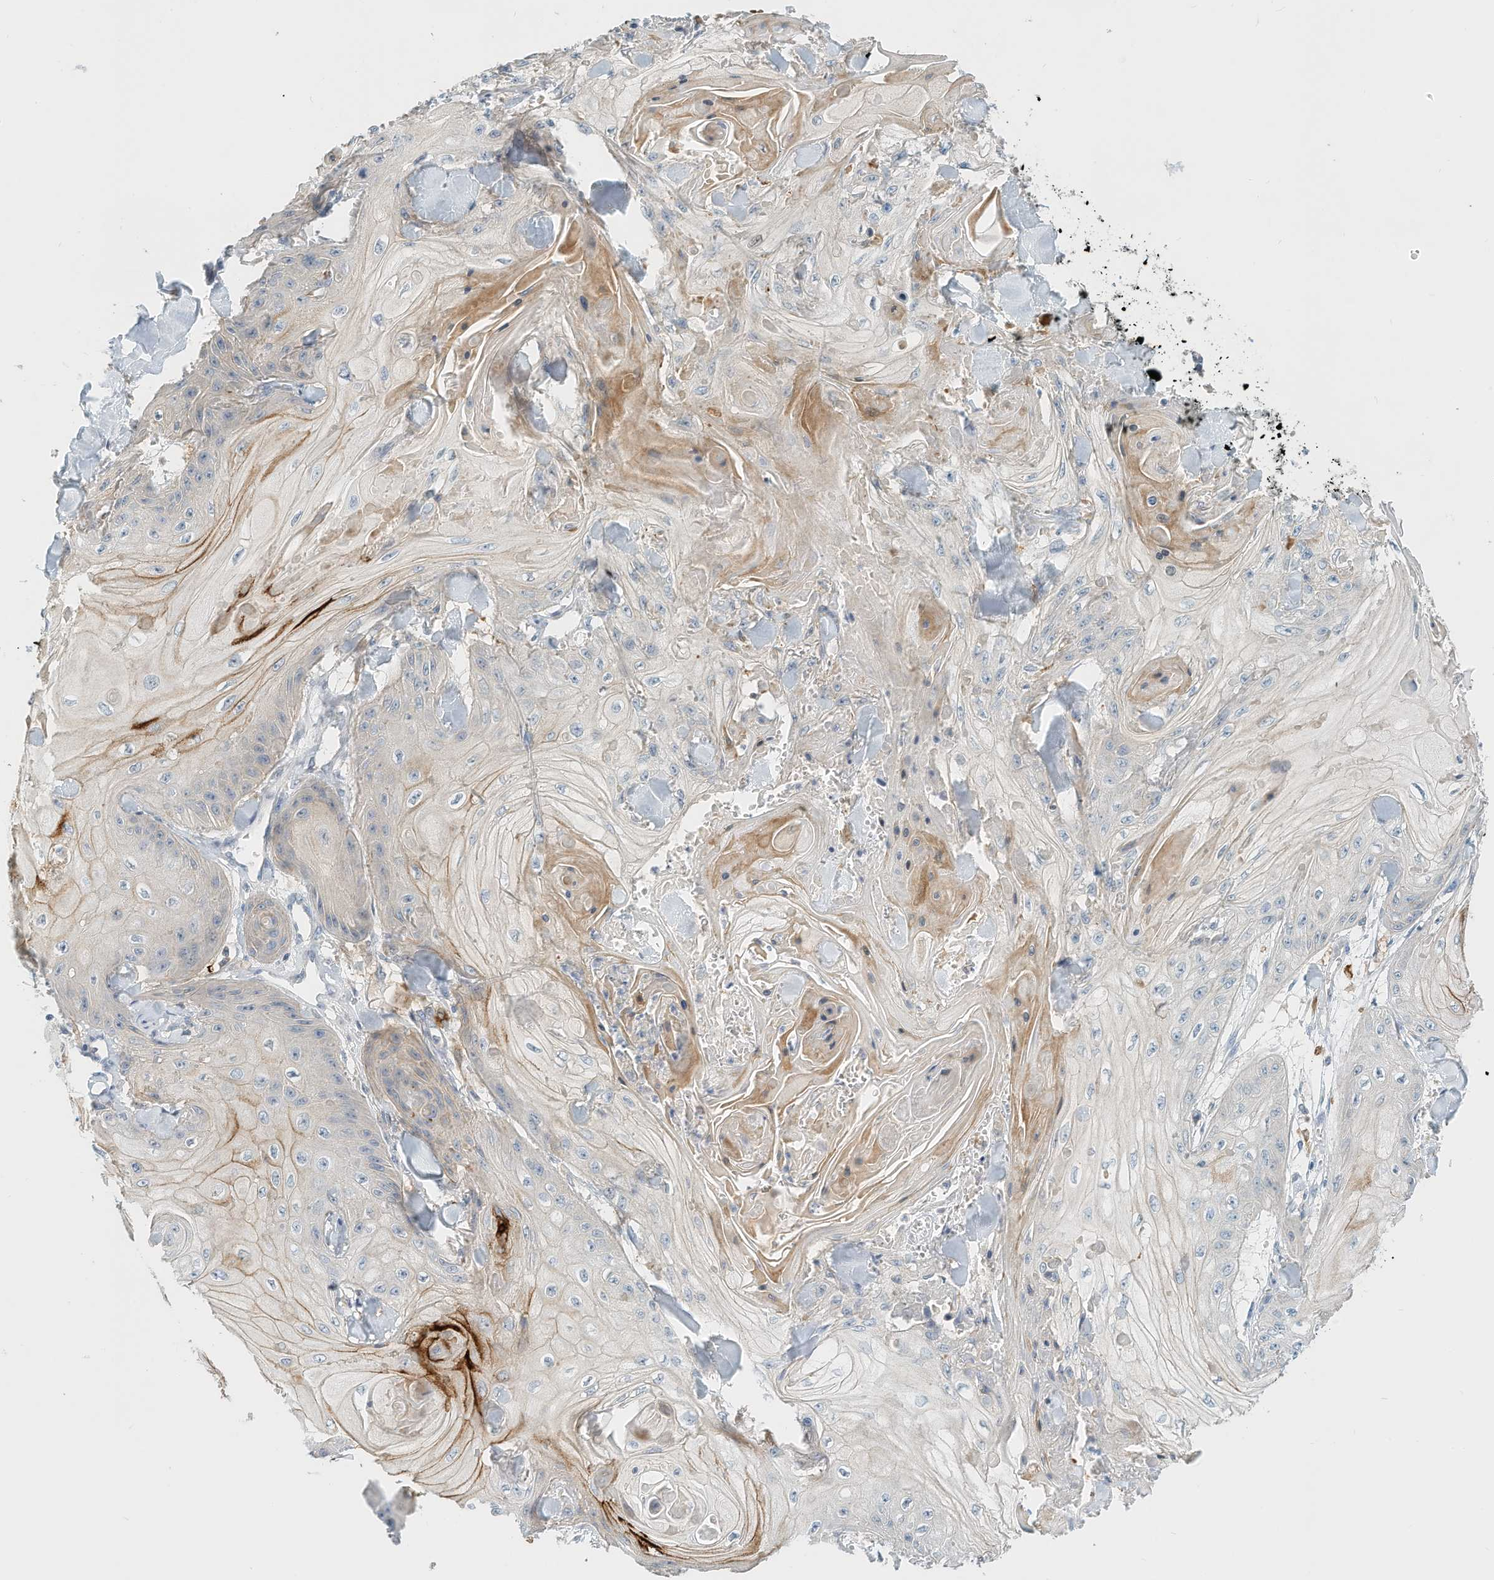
{"staining": {"intensity": "strong", "quantity": "<25%", "location": "cytoplasmic/membranous"}, "tissue": "skin cancer", "cell_type": "Tumor cells", "image_type": "cancer", "snomed": [{"axis": "morphology", "description": "Squamous cell carcinoma, NOS"}, {"axis": "topography", "description": "Skin"}], "caption": "Strong cytoplasmic/membranous protein expression is seen in approximately <25% of tumor cells in skin cancer.", "gene": "MICAL1", "patient": {"sex": "male", "age": 74}}